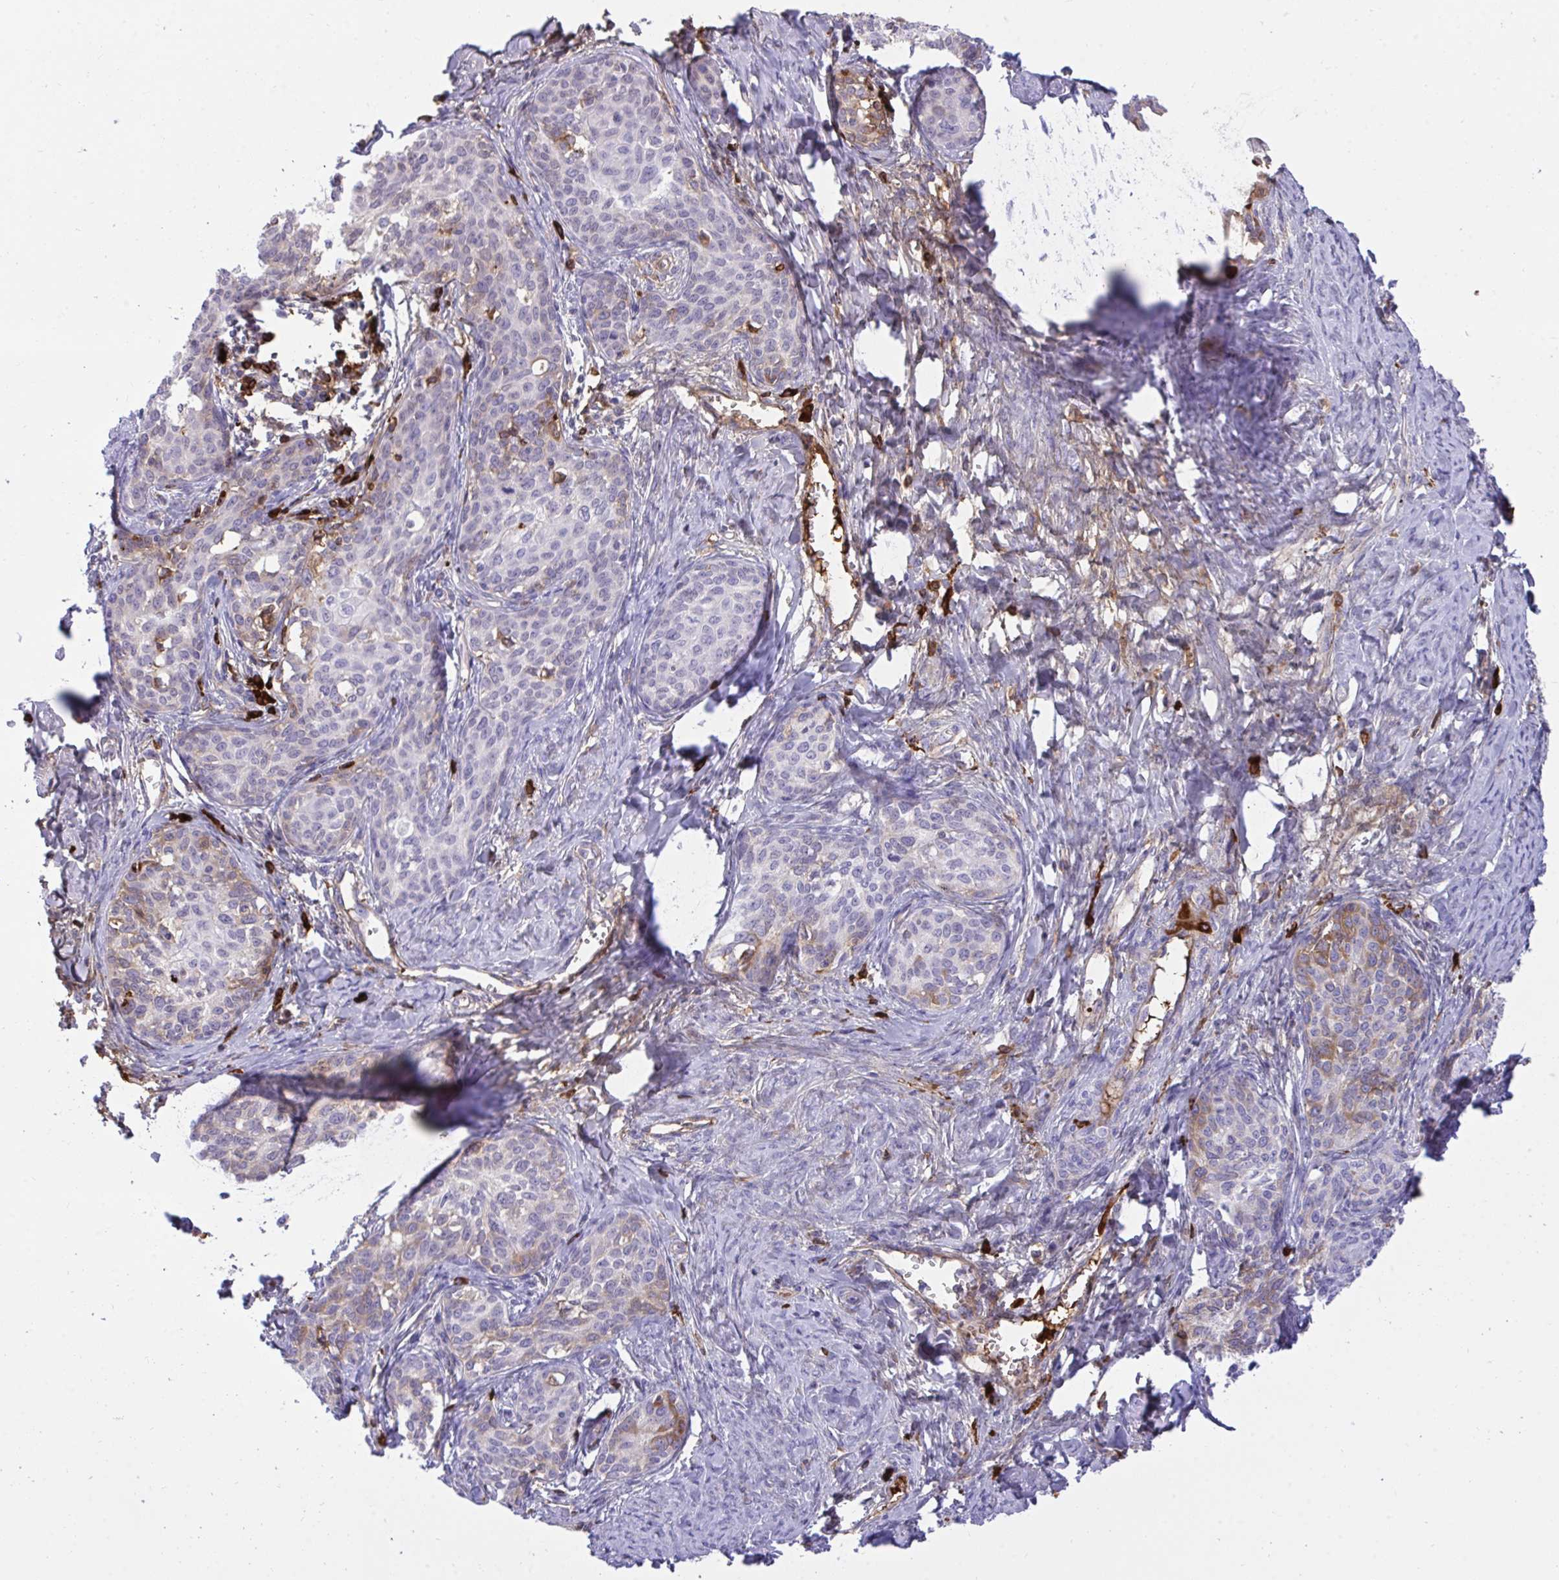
{"staining": {"intensity": "moderate", "quantity": "<25%", "location": "cytoplasmic/membranous"}, "tissue": "cervical cancer", "cell_type": "Tumor cells", "image_type": "cancer", "snomed": [{"axis": "morphology", "description": "Squamous cell carcinoma, NOS"}, {"axis": "morphology", "description": "Adenocarcinoma, NOS"}, {"axis": "topography", "description": "Cervix"}], "caption": "Brown immunohistochemical staining in cervical cancer (squamous cell carcinoma) demonstrates moderate cytoplasmic/membranous expression in about <25% of tumor cells.", "gene": "F2", "patient": {"sex": "female", "age": 52}}